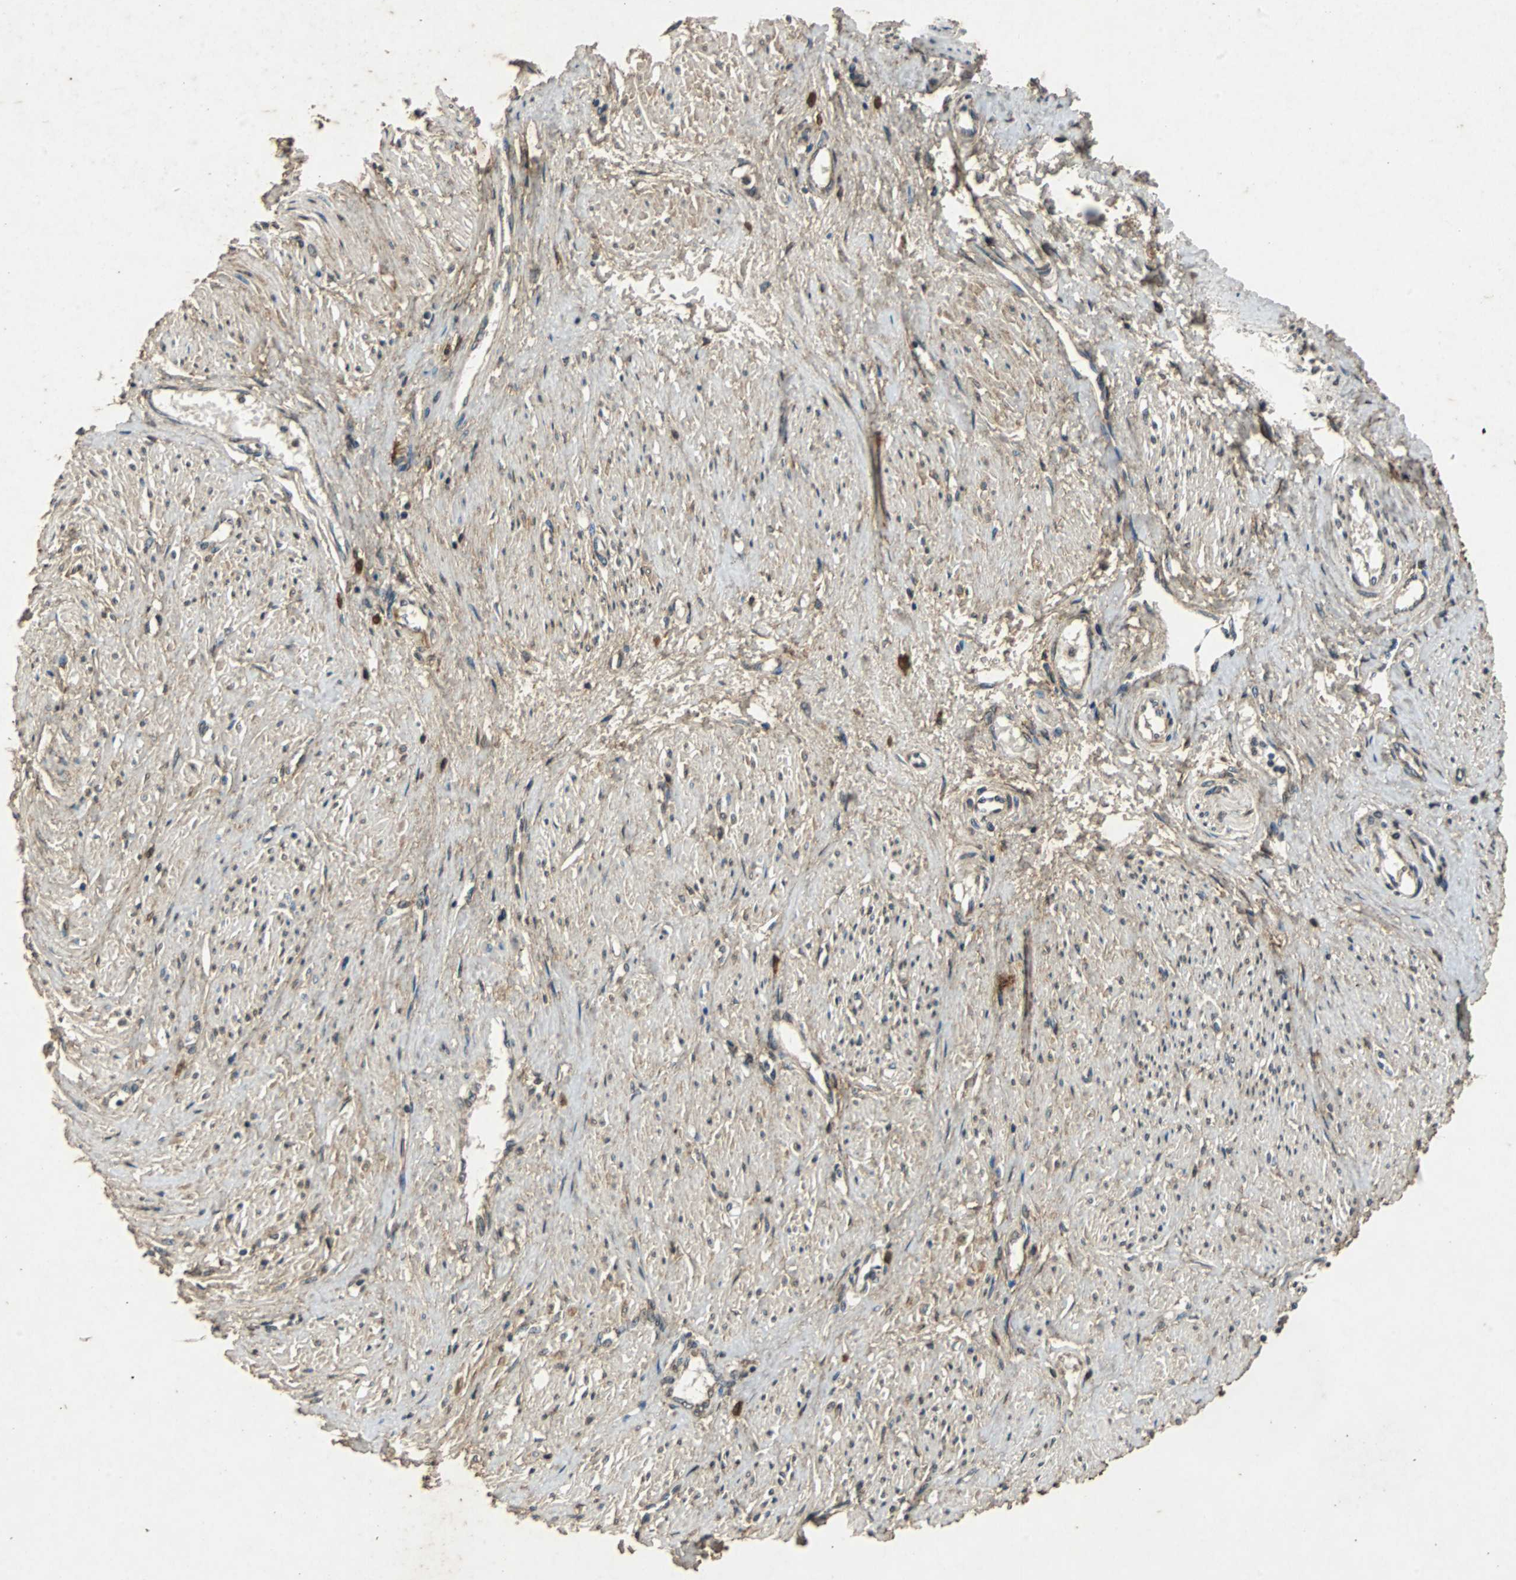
{"staining": {"intensity": "moderate", "quantity": ">75%", "location": "cytoplasmic/membranous"}, "tissue": "smooth muscle", "cell_type": "Smooth muscle cells", "image_type": "normal", "snomed": [{"axis": "morphology", "description": "Normal tissue, NOS"}, {"axis": "topography", "description": "Smooth muscle"}, {"axis": "topography", "description": "Uterus"}], "caption": "This is an image of immunohistochemistry (IHC) staining of normal smooth muscle, which shows moderate positivity in the cytoplasmic/membranous of smooth muscle cells.", "gene": "NAA10", "patient": {"sex": "female", "age": 39}}